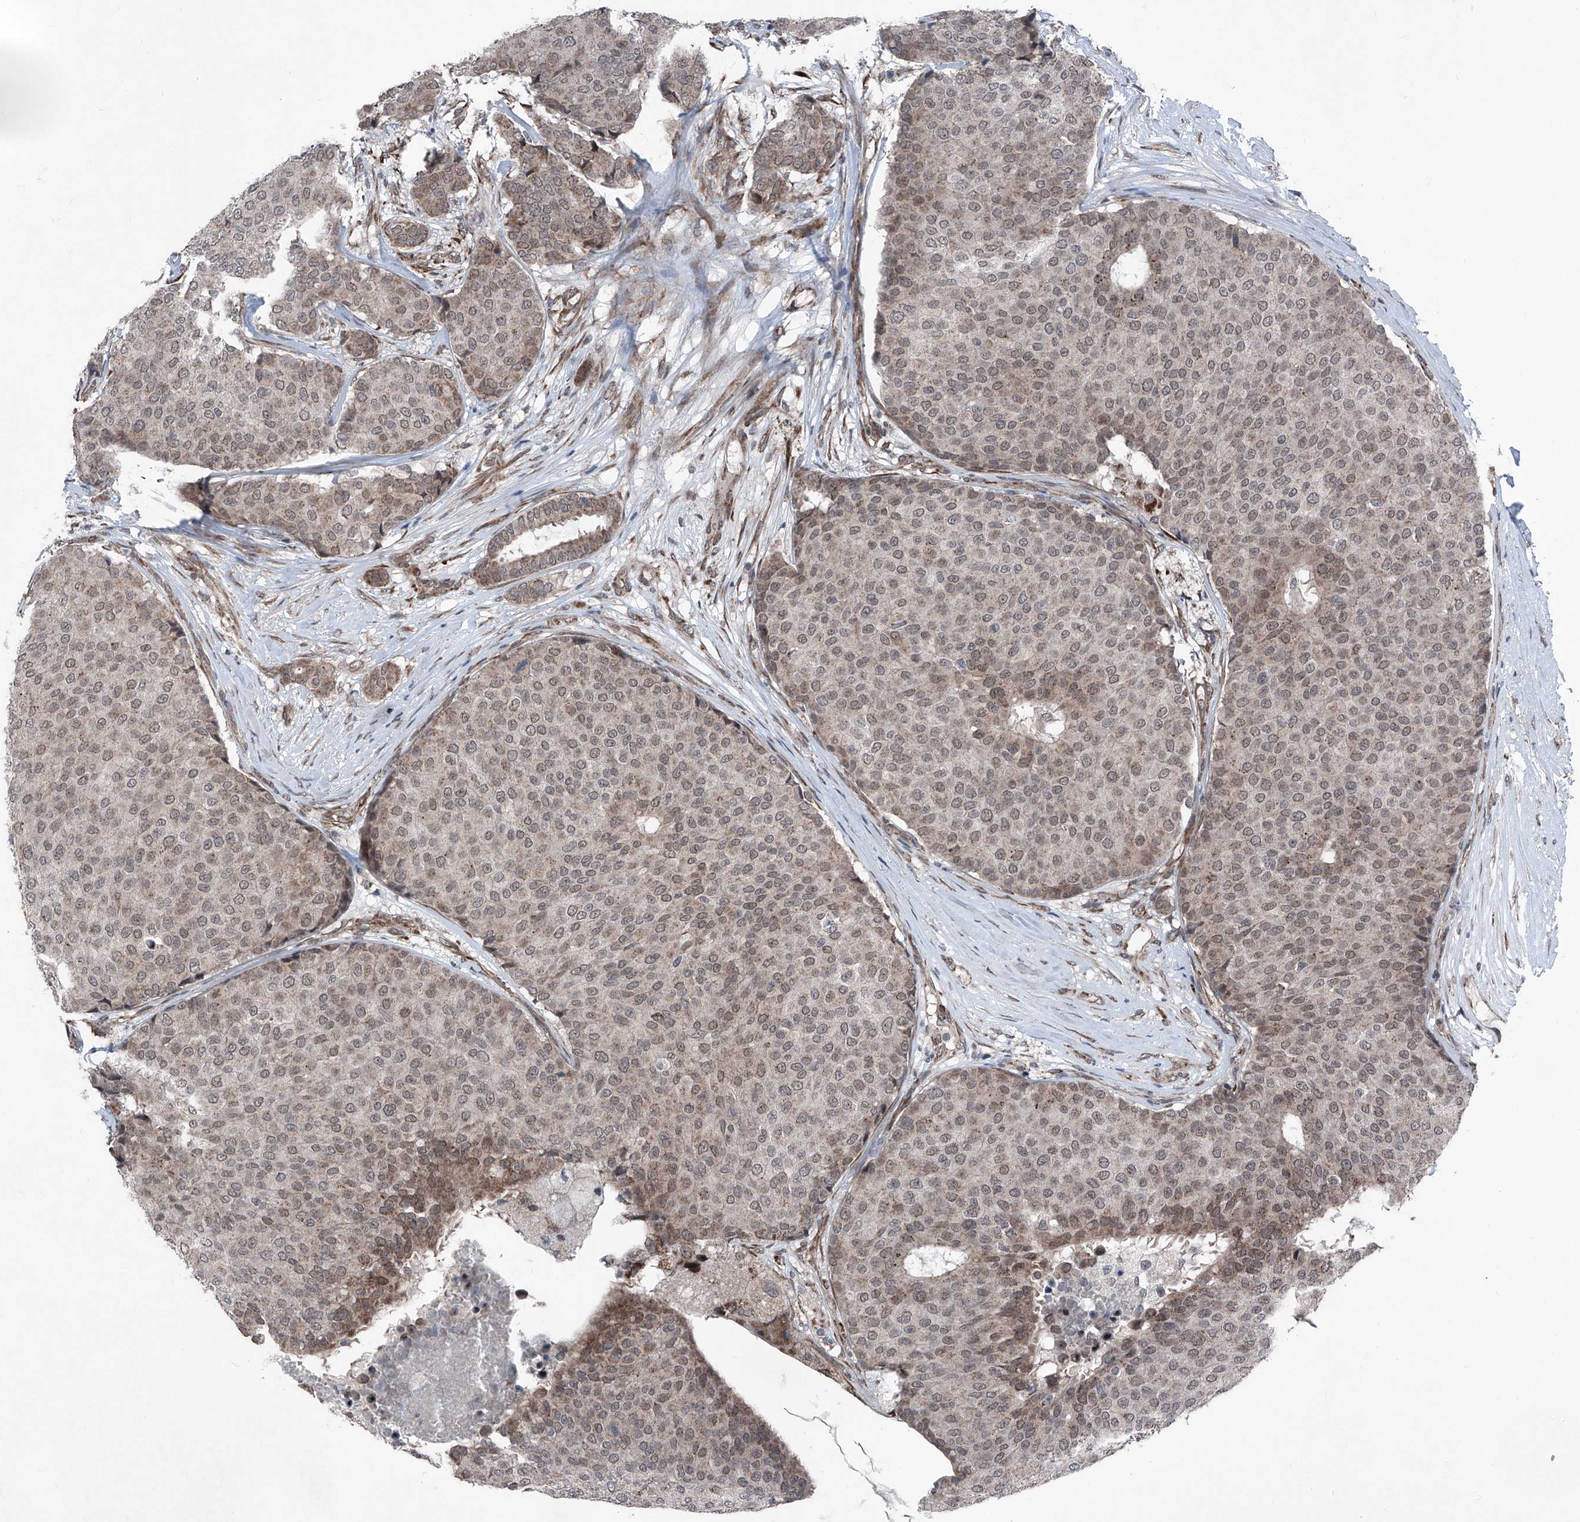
{"staining": {"intensity": "moderate", "quantity": ">75%", "location": "cytoplasmic/membranous,nuclear"}, "tissue": "breast cancer", "cell_type": "Tumor cells", "image_type": "cancer", "snomed": [{"axis": "morphology", "description": "Duct carcinoma"}, {"axis": "topography", "description": "Breast"}], "caption": "A photomicrograph showing moderate cytoplasmic/membranous and nuclear positivity in about >75% of tumor cells in breast intraductal carcinoma, as visualized by brown immunohistochemical staining.", "gene": "COA7", "patient": {"sex": "female", "age": 75}}